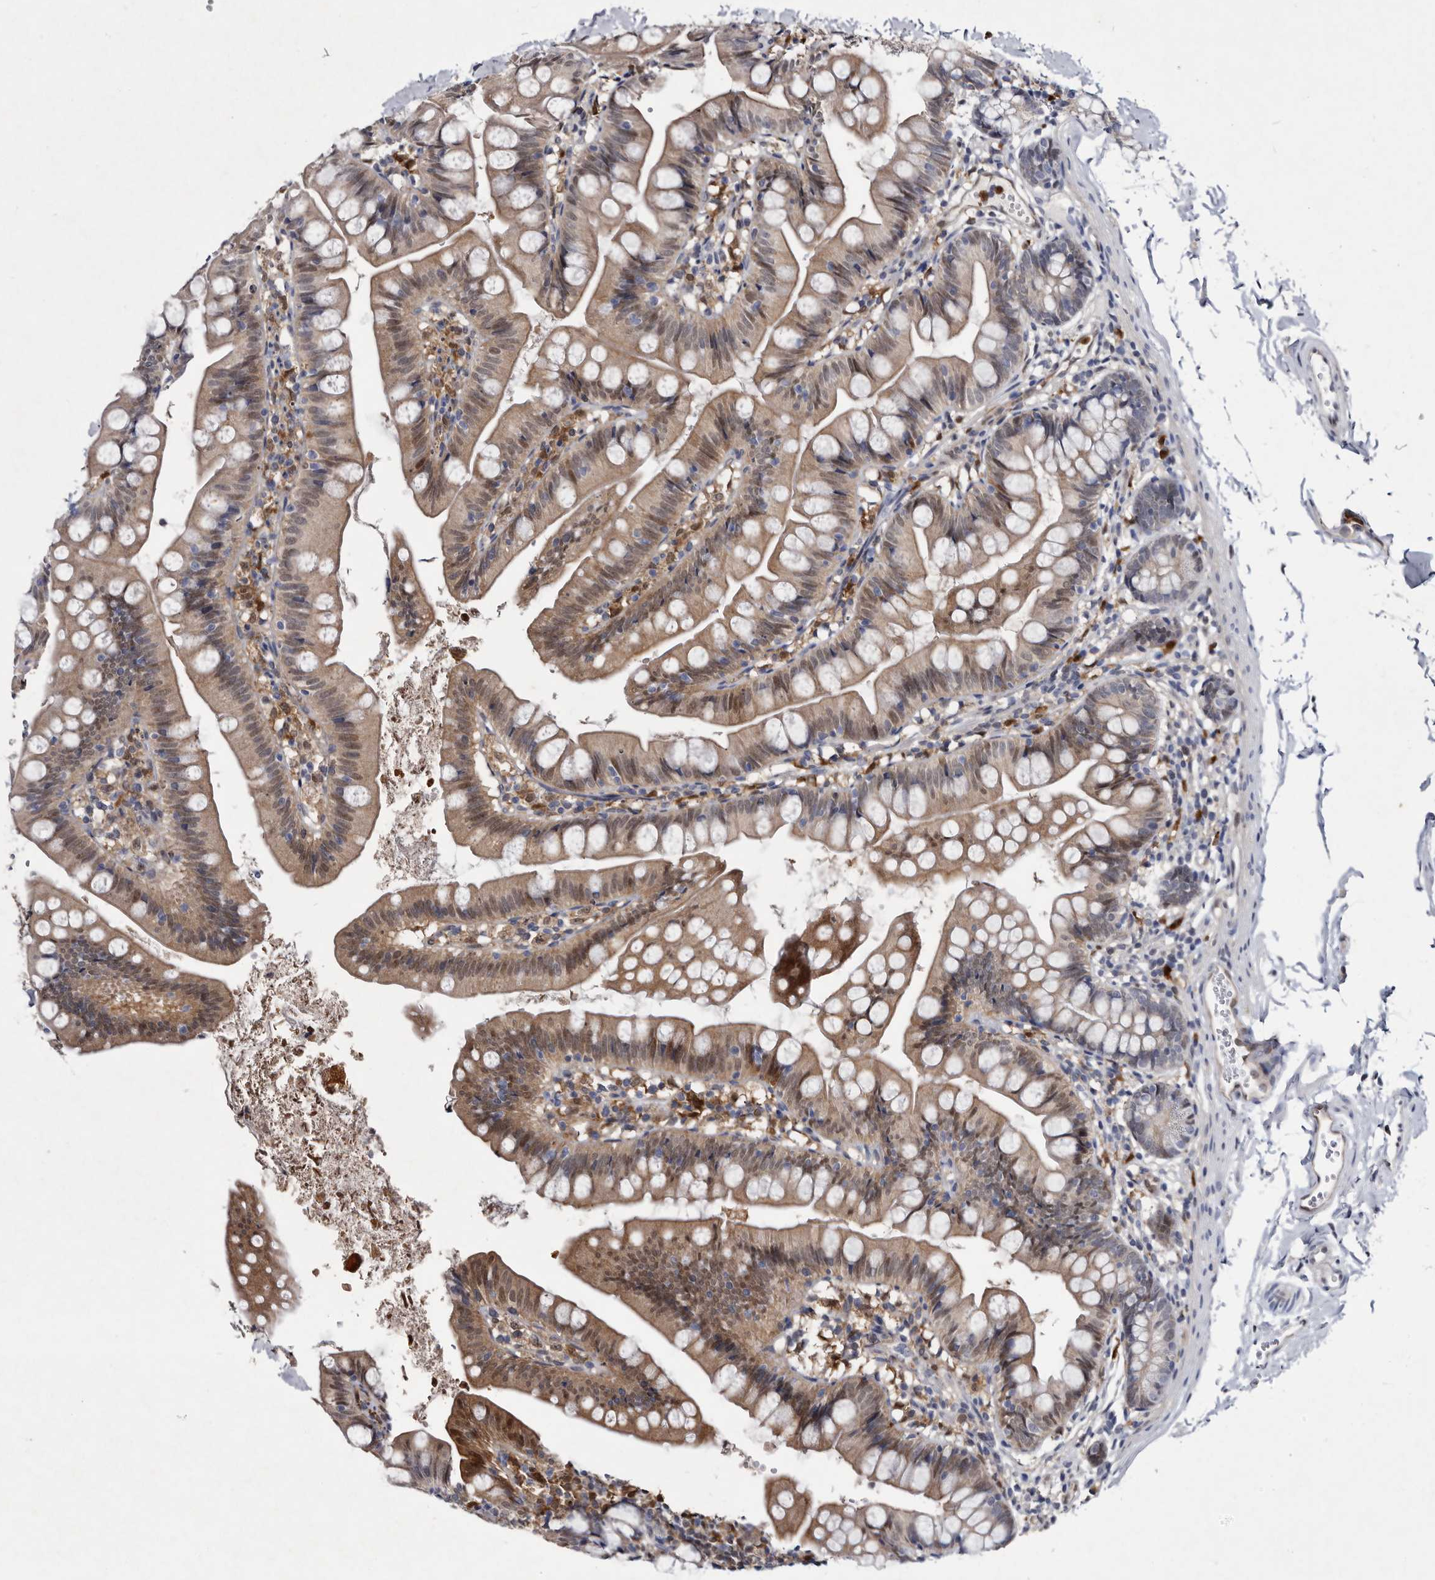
{"staining": {"intensity": "weak", "quantity": "25%-75%", "location": "cytoplasmic/membranous,nuclear"}, "tissue": "small intestine", "cell_type": "Glandular cells", "image_type": "normal", "snomed": [{"axis": "morphology", "description": "Normal tissue, NOS"}, {"axis": "topography", "description": "Small intestine"}], "caption": "Glandular cells display low levels of weak cytoplasmic/membranous,nuclear staining in approximately 25%-75% of cells in unremarkable human small intestine.", "gene": "SERPINB8", "patient": {"sex": "male", "age": 7}}